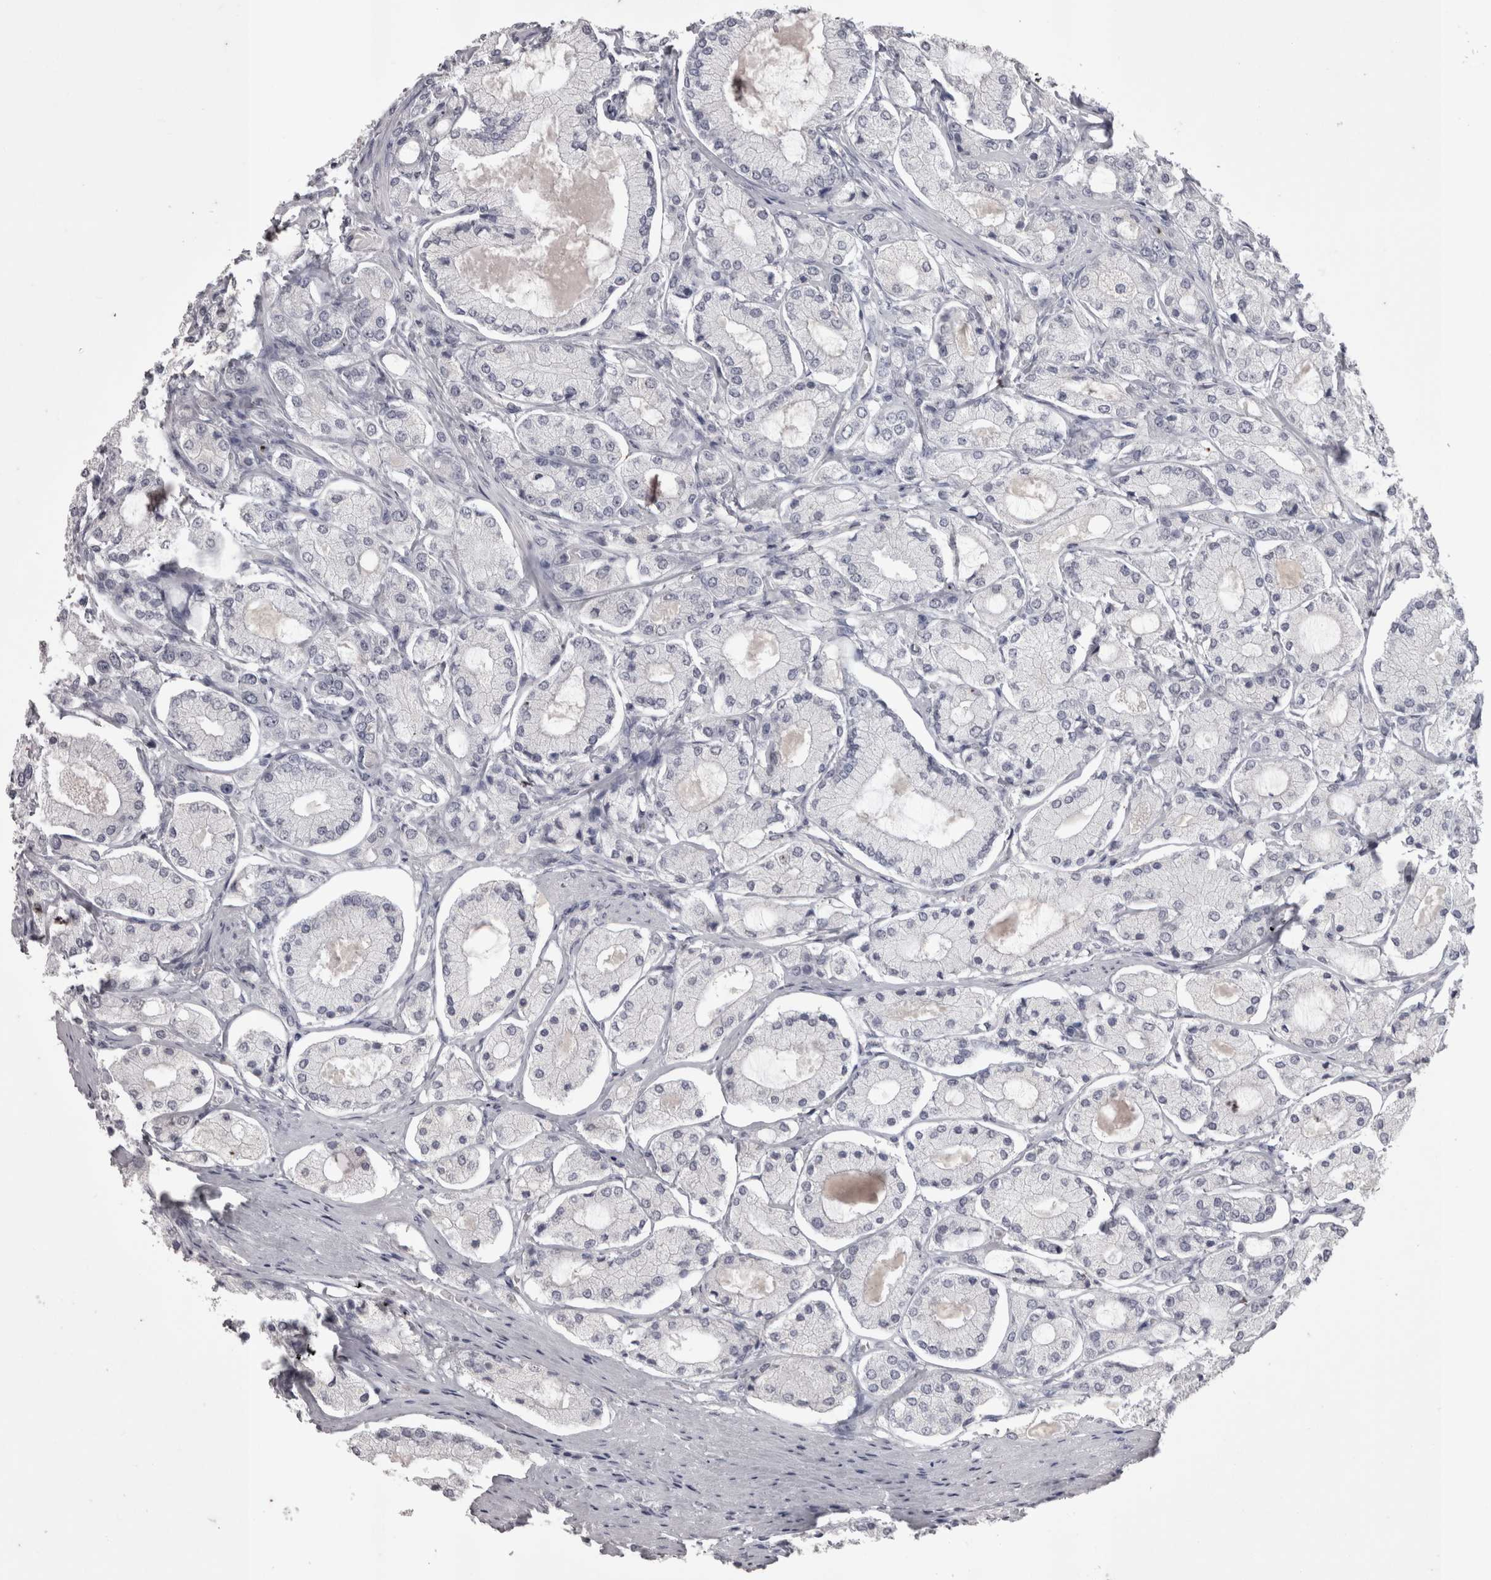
{"staining": {"intensity": "negative", "quantity": "none", "location": "none"}, "tissue": "prostate cancer", "cell_type": "Tumor cells", "image_type": "cancer", "snomed": [{"axis": "morphology", "description": "Adenocarcinoma, High grade"}, {"axis": "topography", "description": "Prostate"}], "caption": "The photomicrograph exhibits no significant expression in tumor cells of prostate cancer (high-grade adenocarcinoma). (DAB IHC visualized using brightfield microscopy, high magnification).", "gene": "LAX1", "patient": {"sex": "male", "age": 65}}